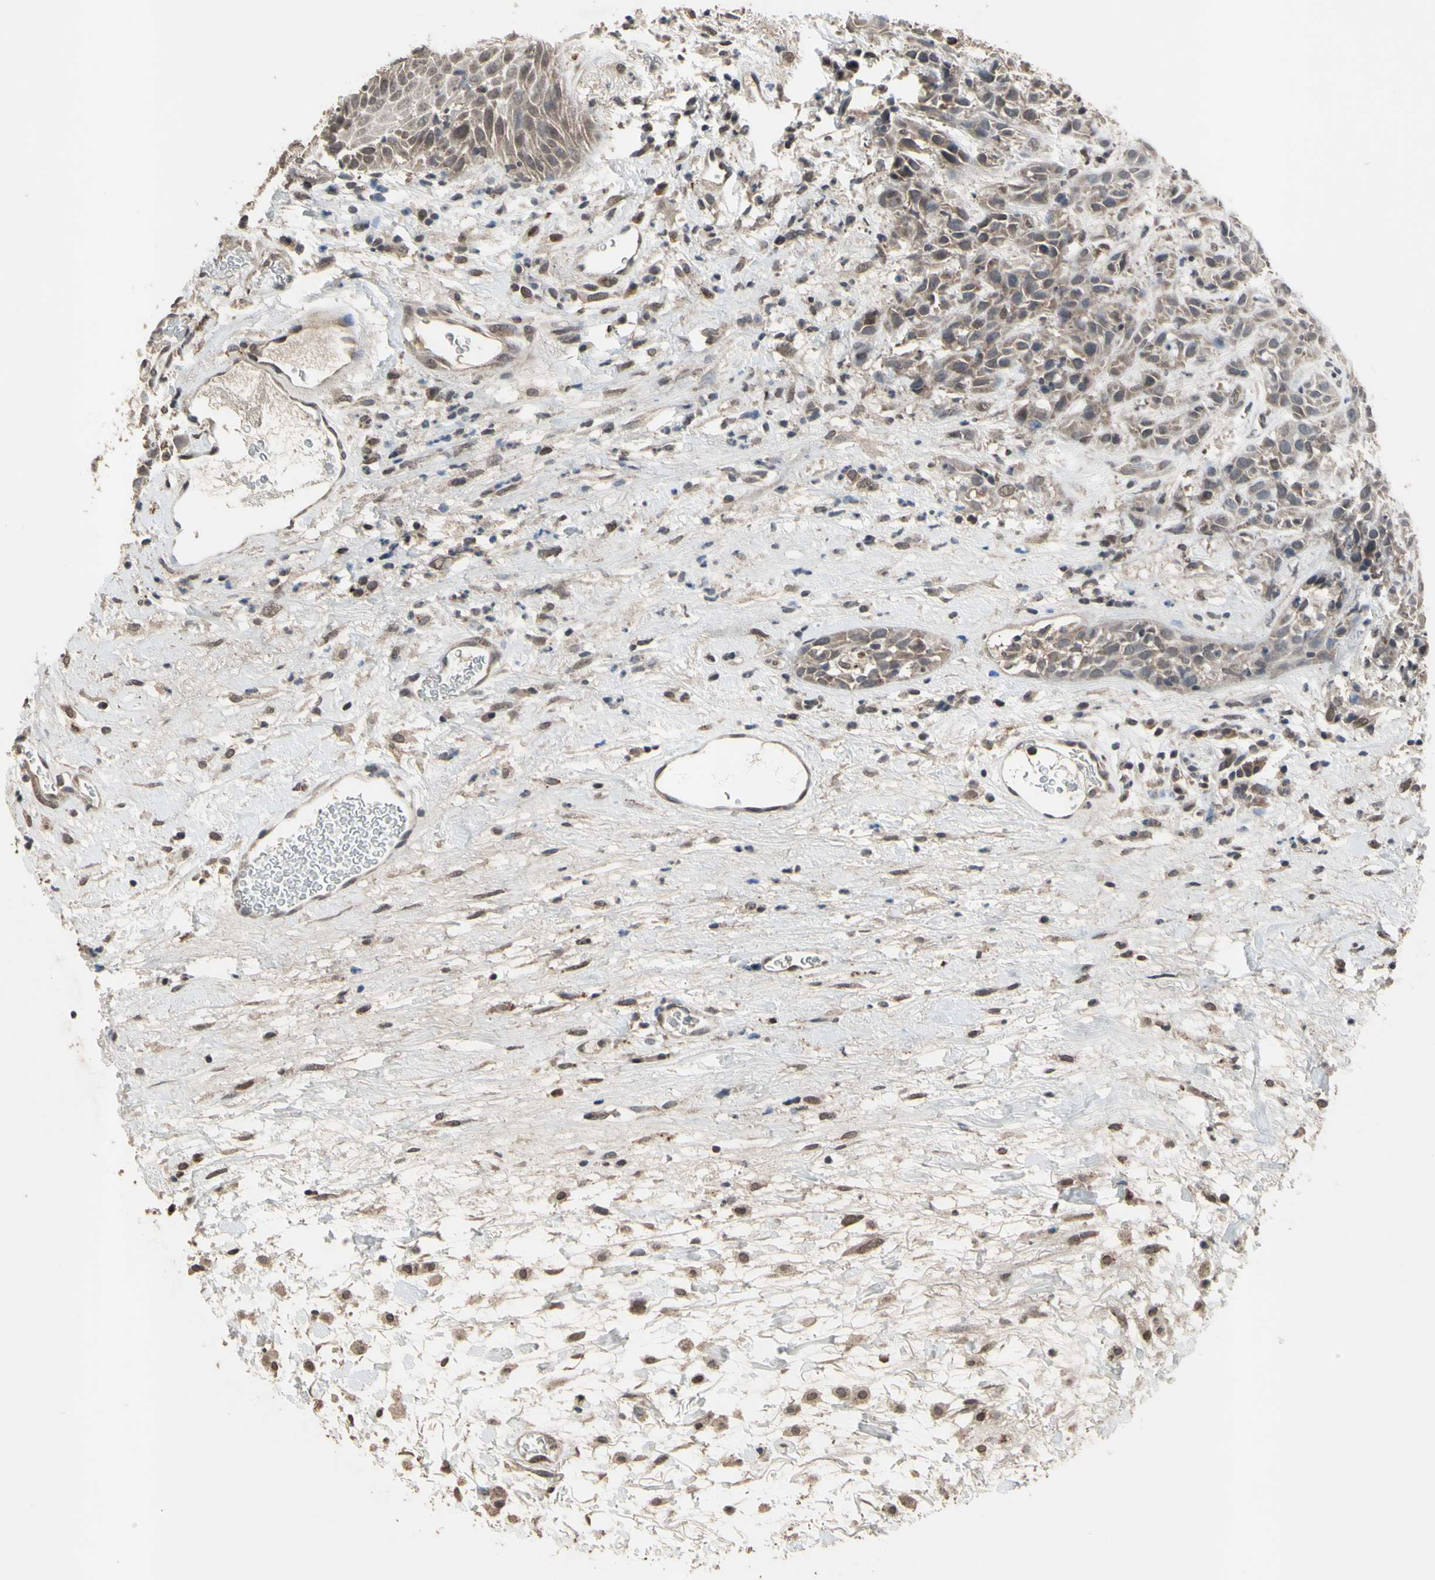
{"staining": {"intensity": "moderate", "quantity": ">75%", "location": "cytoplasmic/membranous,nuclear"}, "tissue": "head and neck cancer", "cell_type": "Tumor cells", "image_type": "cancer", "snomed": [{"axis": "morphology", "description": "Normal tissue, NOS"}, {"axis": "morphology", "description": "Squamous cell carcinoma, NOS"}, {"axis": "topography", "description": "Cartilage tissue"}, {"axis": "topography", "description": "Head-Neck"}], "caption": "Immunohistochemistry (IHC) image of neoplastic tissue: head and neck squamous cell carcinoma stained using IHC demonstrates medium levels of moderate protein expression localized specifically in the cytoplasmic/membranous and nuclear of tumor cells, appearing as a cytoplasmic/membranous and nuclear brown color.", "gene": "ZNF174", "patient": {"sex": "male", "age": 62}}